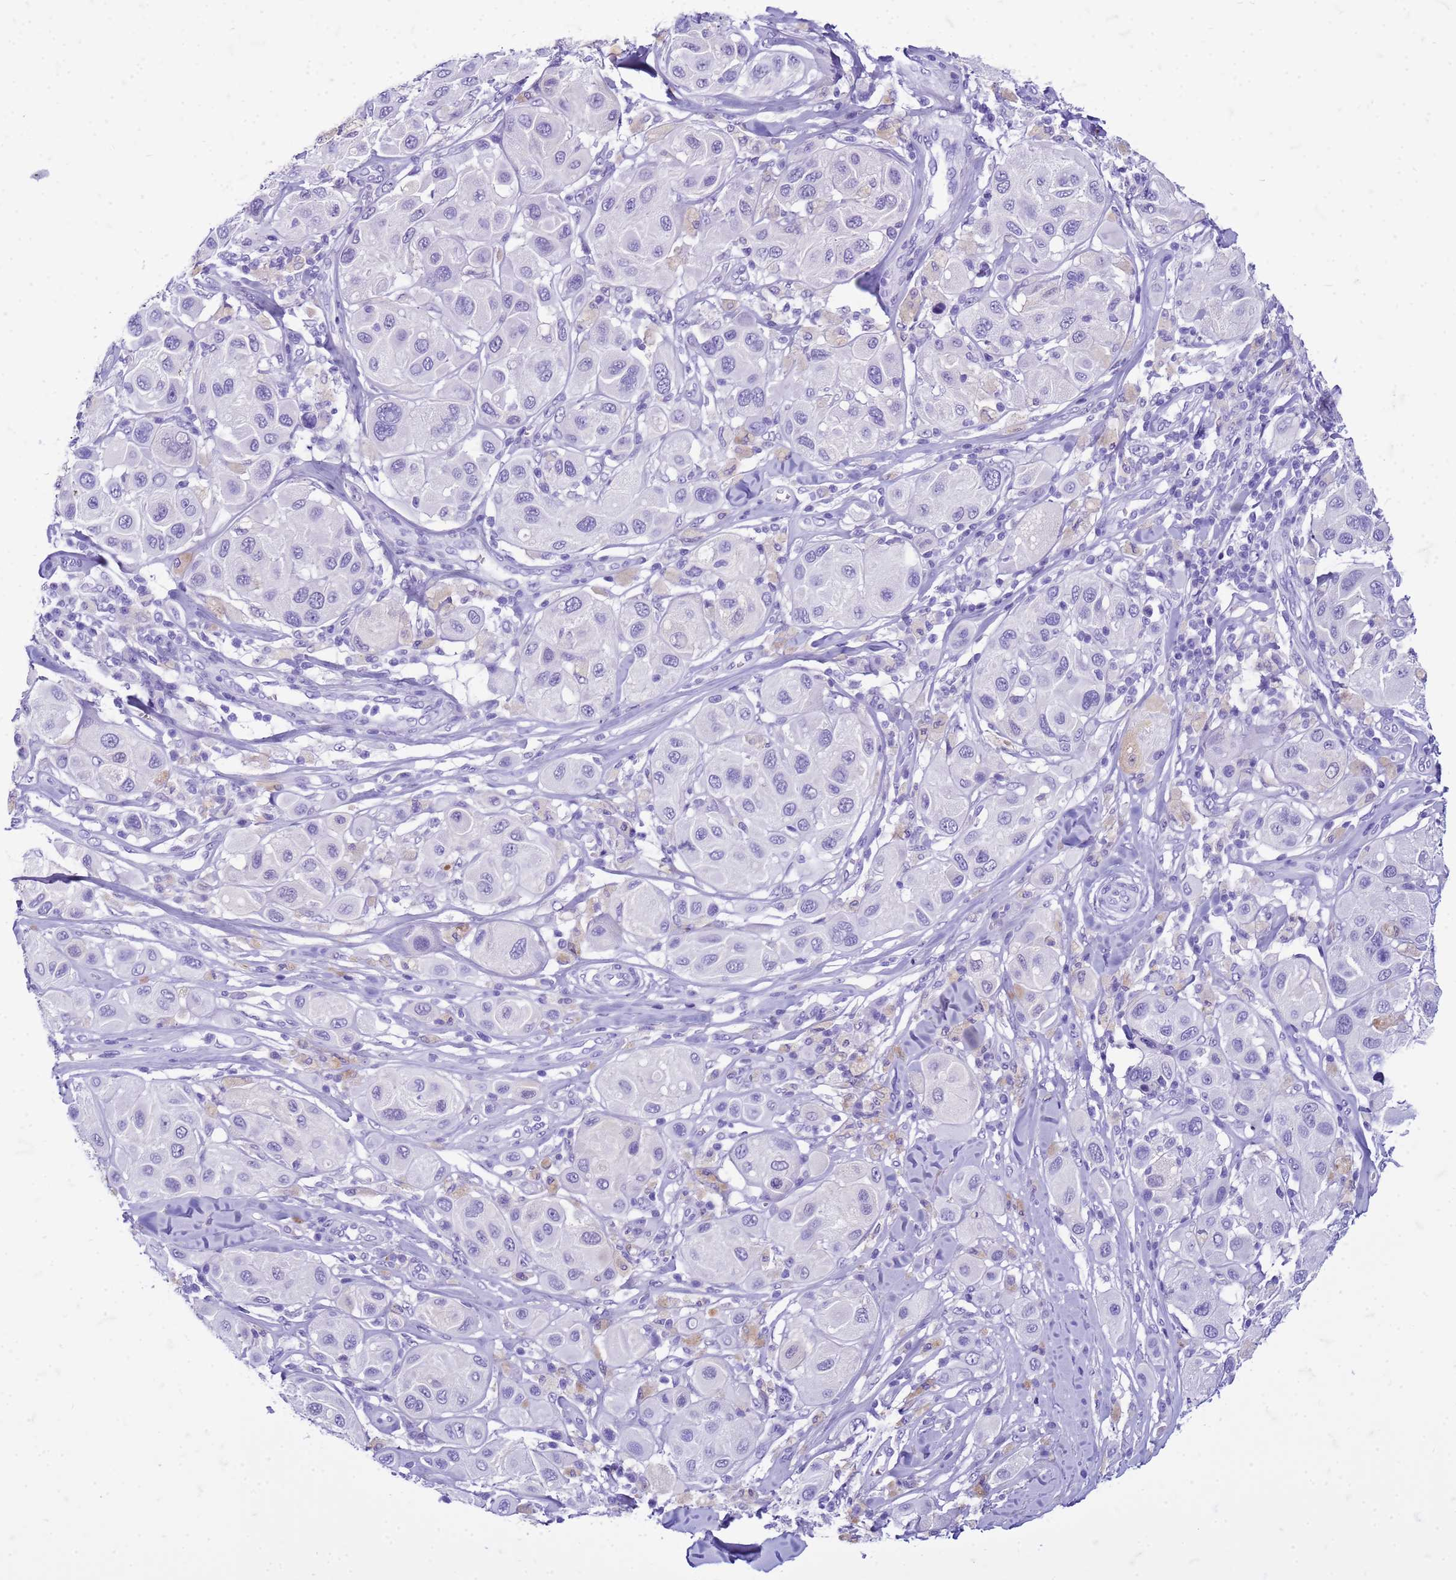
{"staining": {"intensity": "negative", "quantity": "none", "location": "none"}, "tissue": "melanoma", "cell_type": "Tumor cells", "image_type": "cancer", "snomed": [{"axis": "morphology", "description": "Malignant melanoma, Metastatic site"}, {"axis": "topography", "description": "Skin"}], "caption": "Human malignant melanoma (metastatic site) stained for a protein using immunohistochemistry shows no positivity in tumor cells.", "gene": "CFAP100", "patient": {"sex": "male", "age": 41}}